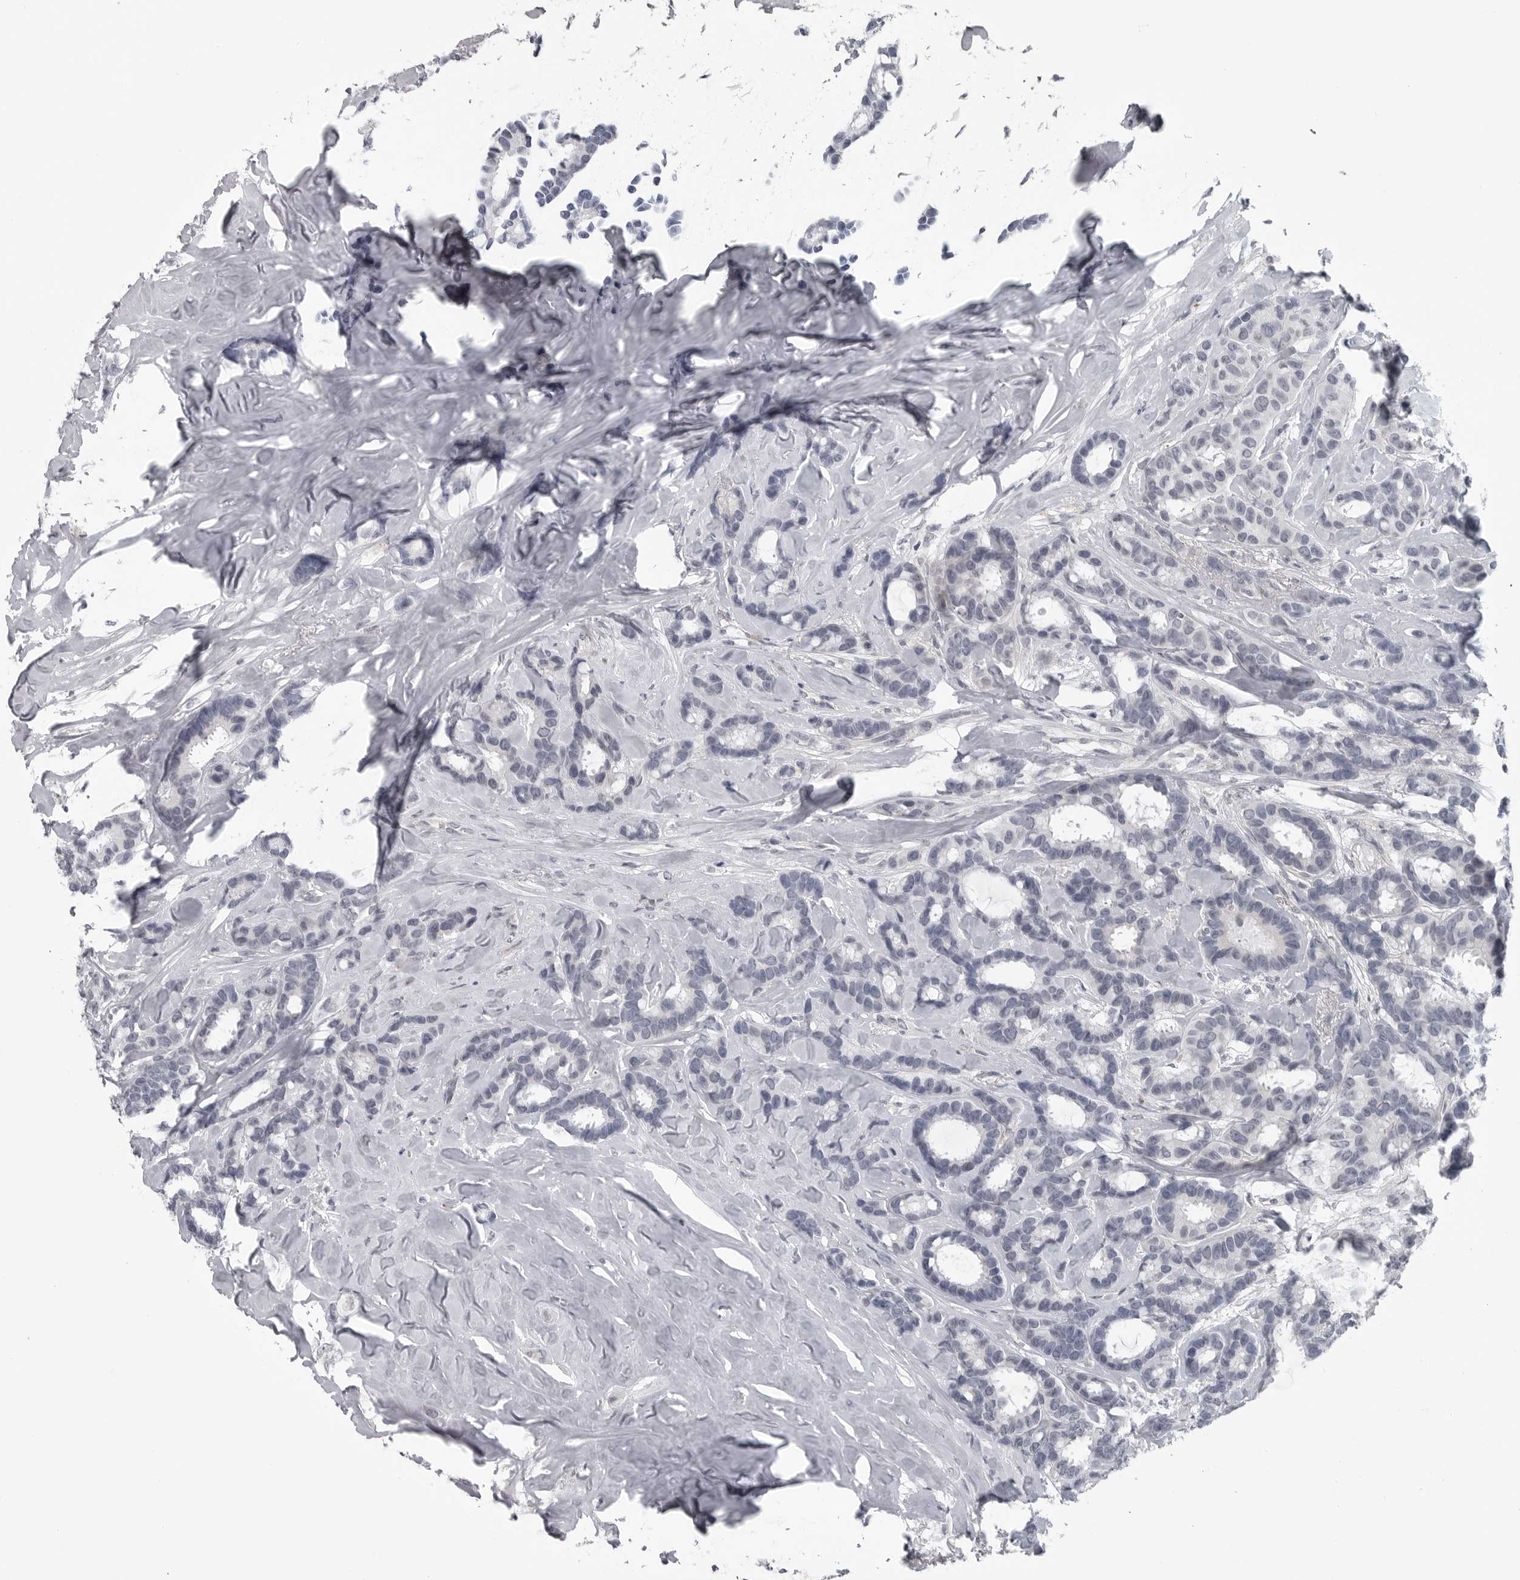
{"staining": {"intensity": "negative", "quantity": "none", "location": "none"}, "tissue": "breast cancer", "cell_type": "Tumor cells", "image_type": "cancer", "snomed": [{"axis": "morphology", "description": "Duct carcinoma"}, {"axis": "topography", "description": "Breast"}], "caption": "Tumor cells are negative for protein expression in human breast cancer (infiltrating ductal carcinoma).", "gene": "LYSMD1", "patient": {"sex": "female", "age": 87}}